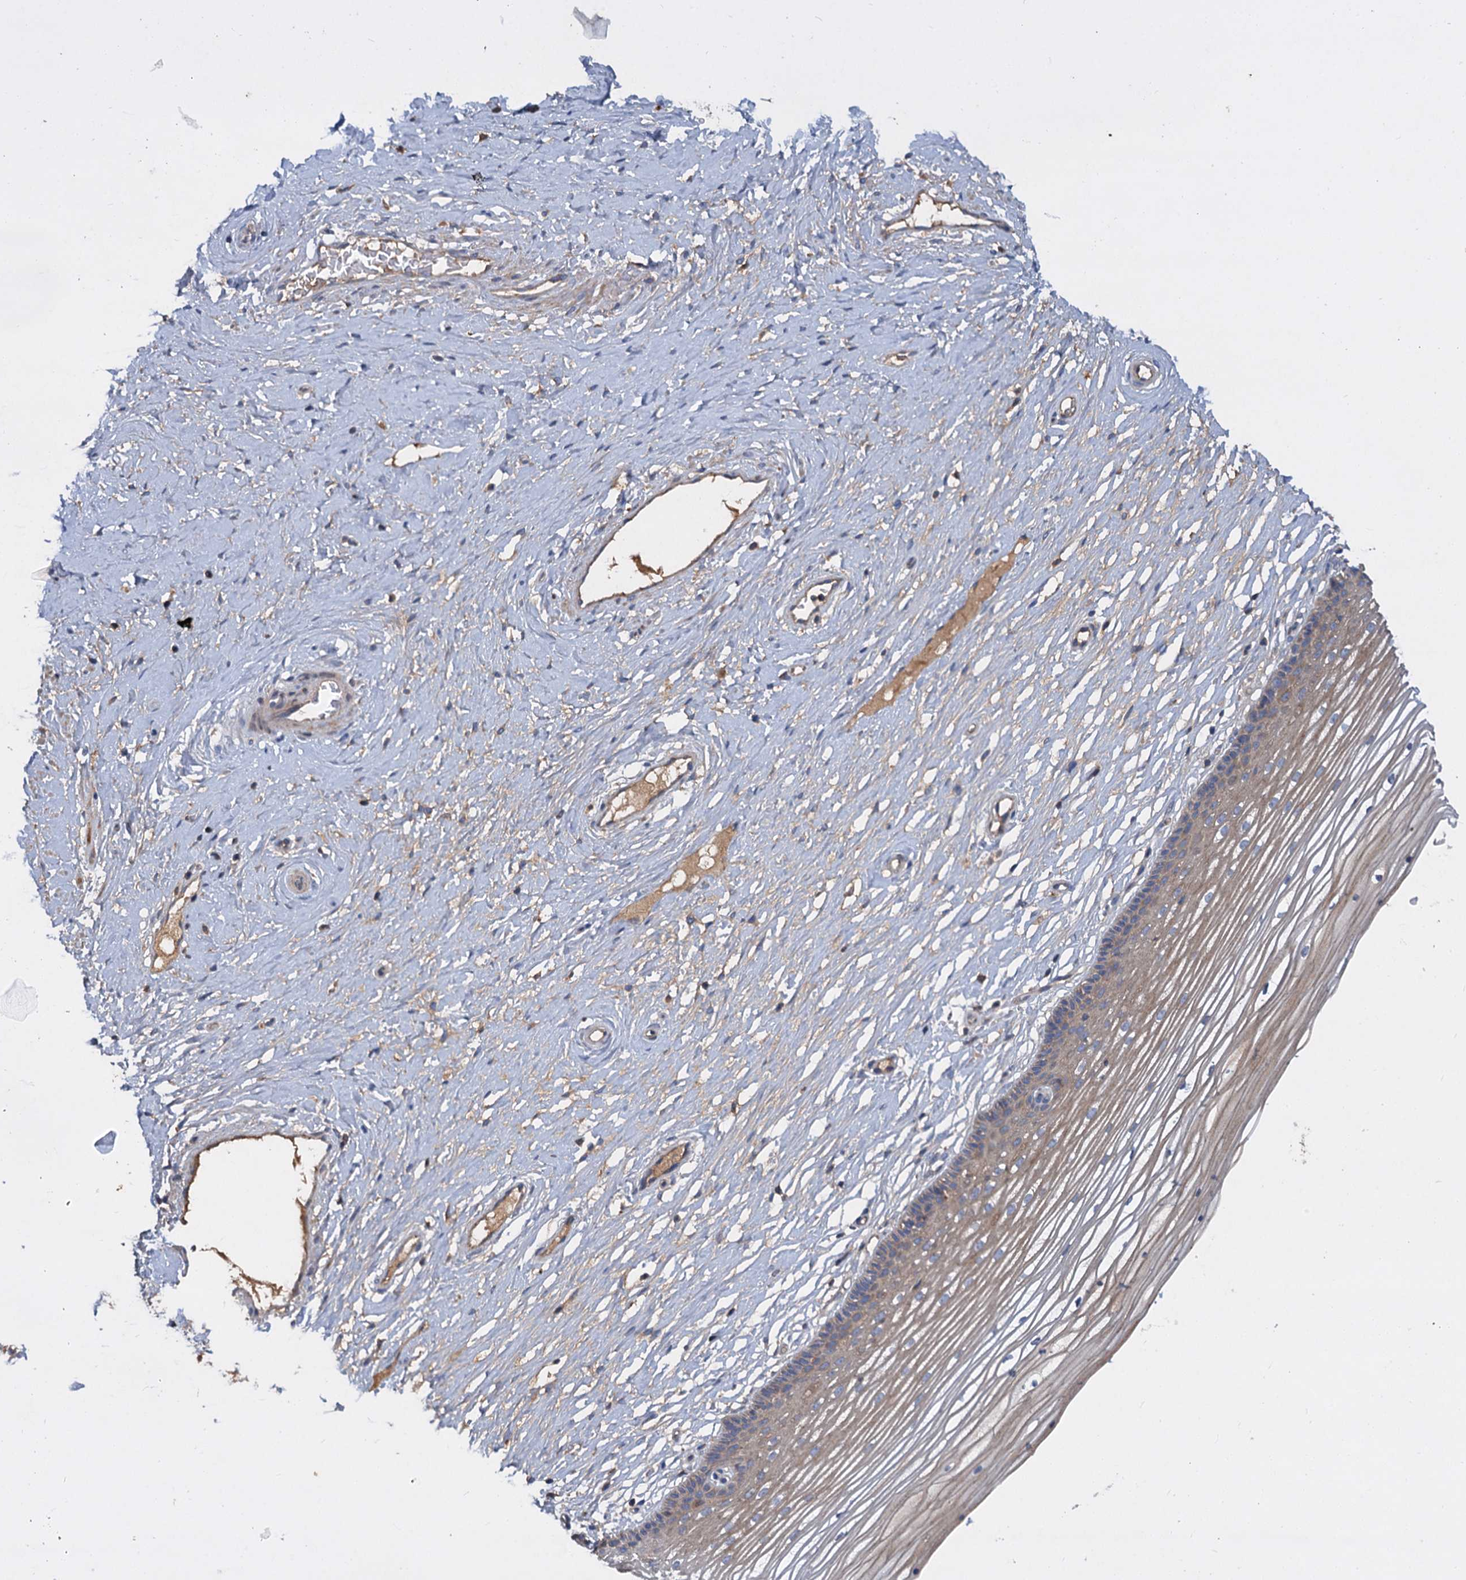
{"staining": {"intensity": "moderate", "quantity": "25%-75%", "location": "cytoplasmic/membranous"}, "tissue": "vagina", "cell_type": "Squamous epithelial cells", "image_type": "normal", "snomed": [{"axis": "morphology", "description": "Normal tissue, NOS"}, {"axis": "topography", "description": "Vagina"}, {"axis": "topography", "description": "Cervix"}], "caption": "Vagina stained with DAB (3,3'-diaminobenzidine) IHC reveals medium levels of moderate cytoplasmic/membranous expression in approximately 25%-75% of squamous epithelial cells. (IHC, brightfield microscopy, high magnification).", "gene": "ALKBH7", "patient": {"sex": "female", "age": 40}}